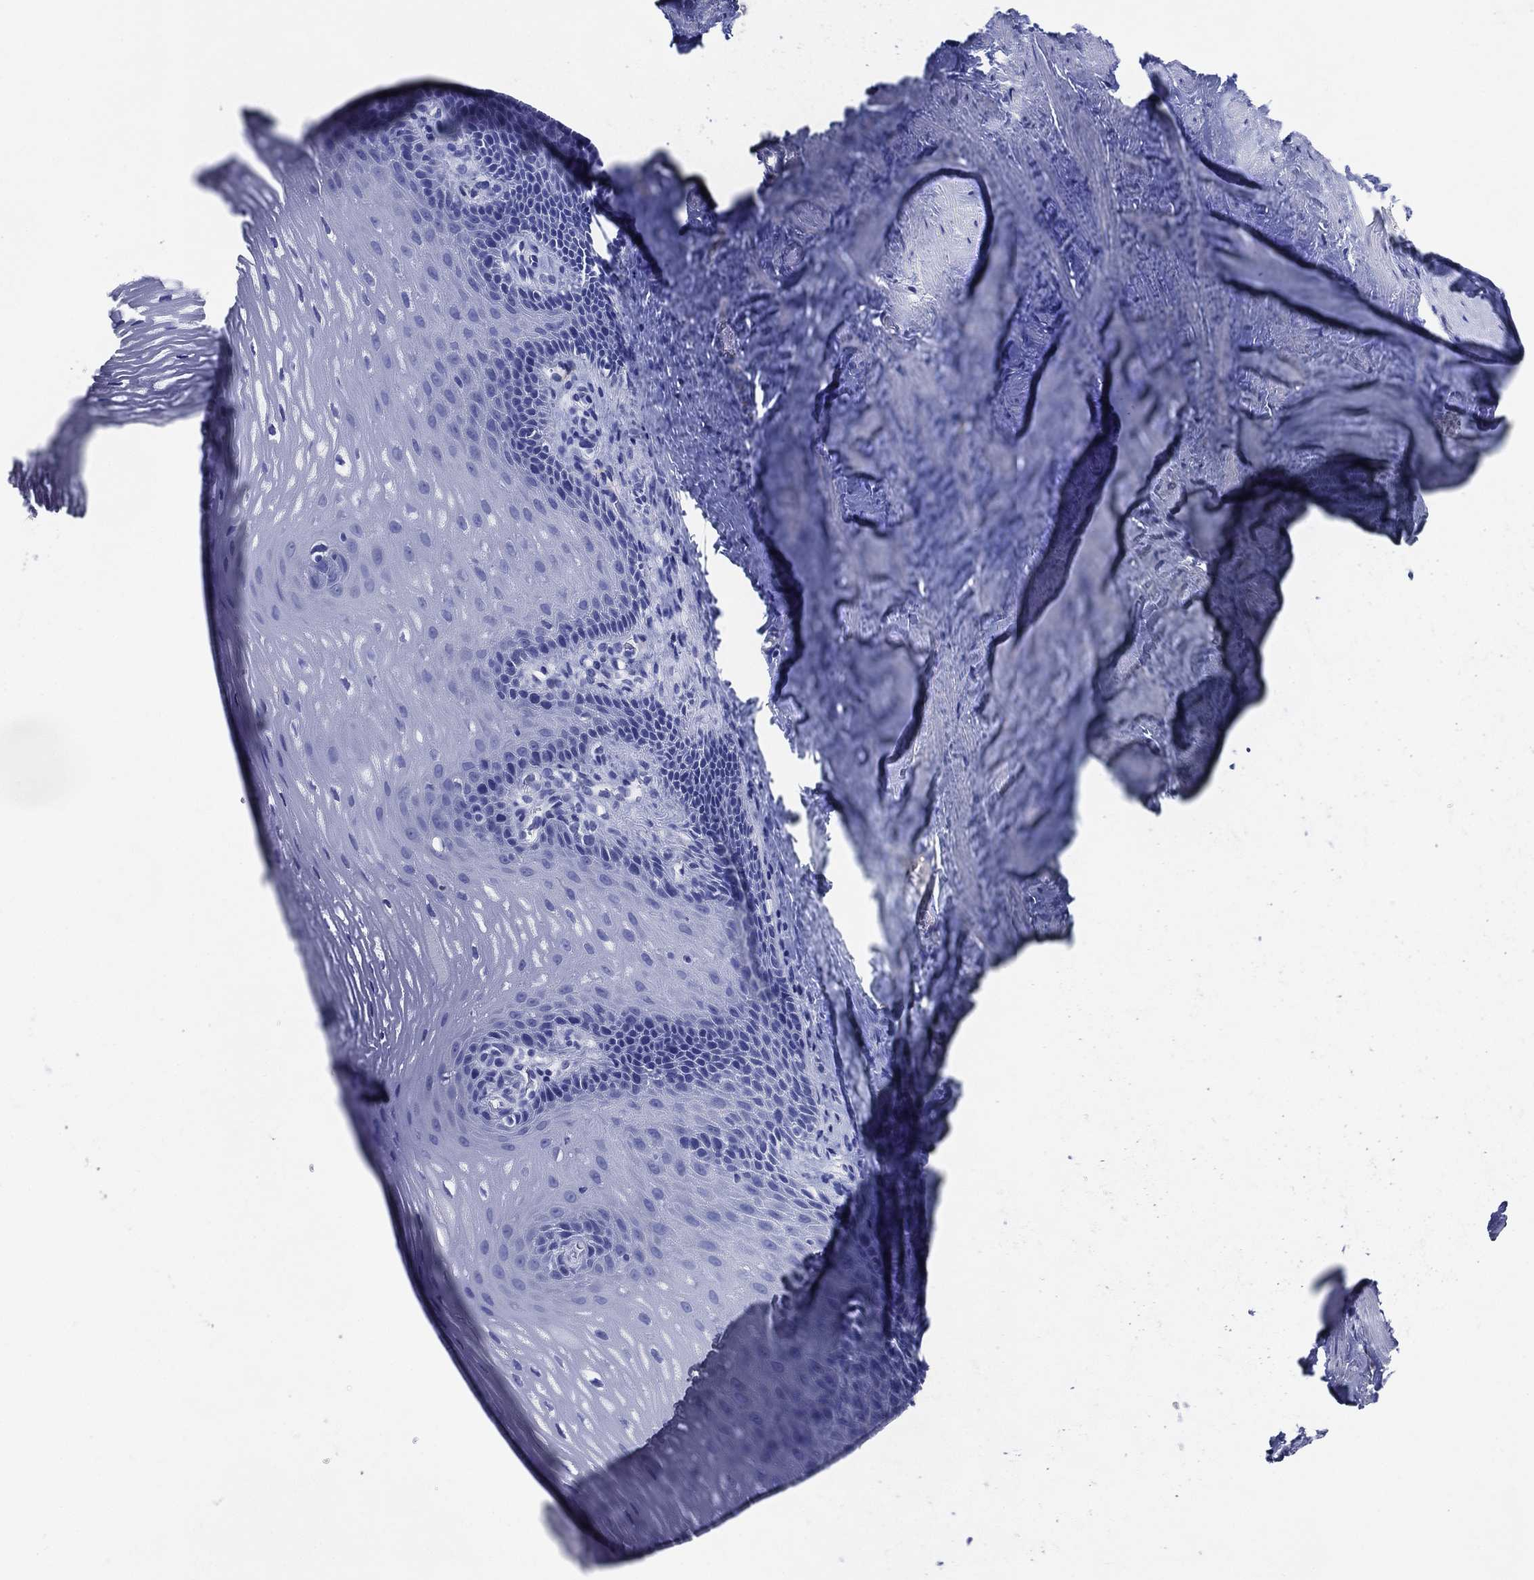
{"staining": {"intensity": "negative", "quantity": "none", "location": "none"}, "tissue": "esophagus", "cell_type": "Squamous epithelial cells", "image_type": "normal", "snomed": [{"axis": "morphology", "description": "Normal tissue, NOS"}, {"axis": "topography", "description": "Esophagus"}], "caption": "This is an immunohistochemistry micrograph of normal esophagus. There is no staining in squamous epithelial cells.", "gene": "ACE2", "patient": {"sex": "male", "age": 64}}